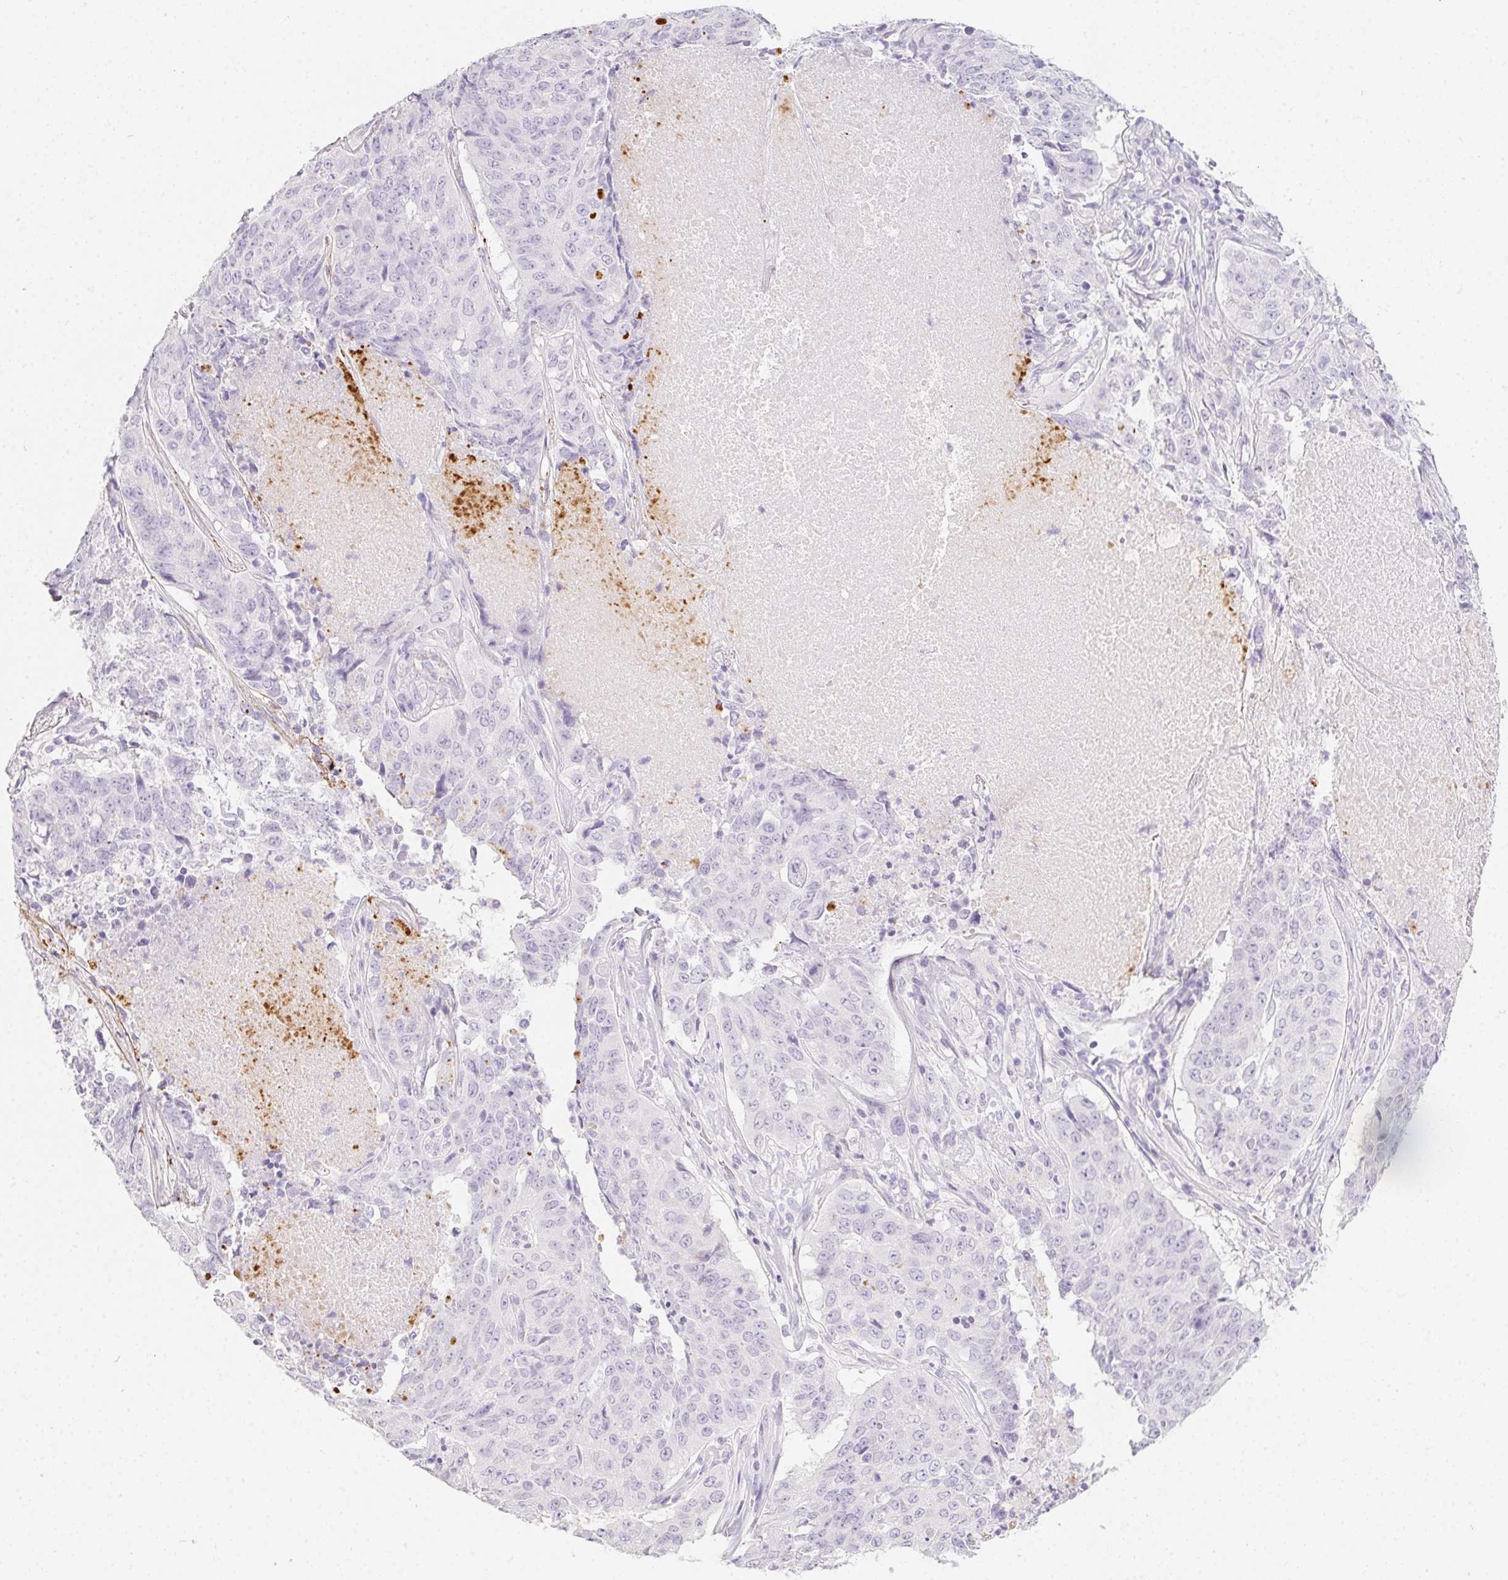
{"staining": {"intensity": "negative", "quantity": "none", "location": "none"}, "tissue": "lung cancer", "cell_type": "Tumor cells", "image_type": "cancer", "snomed": [{"axis": "morphology", "description": "Normal tissue, NOS"}, {"axis": "morphology", "description": "Squamous cell carcinoma, NOS"}, {"axis": "topography", "description": "Bronchus"}, {"axis": "topography", "description": "Lung"}], "caption": "Lung squamous cell carcinoma was stained to show a protein in brown. There is no significant expression in tumor cells.", "gene": "MYL4", "patient": {"sex": "male", "age": 64}}